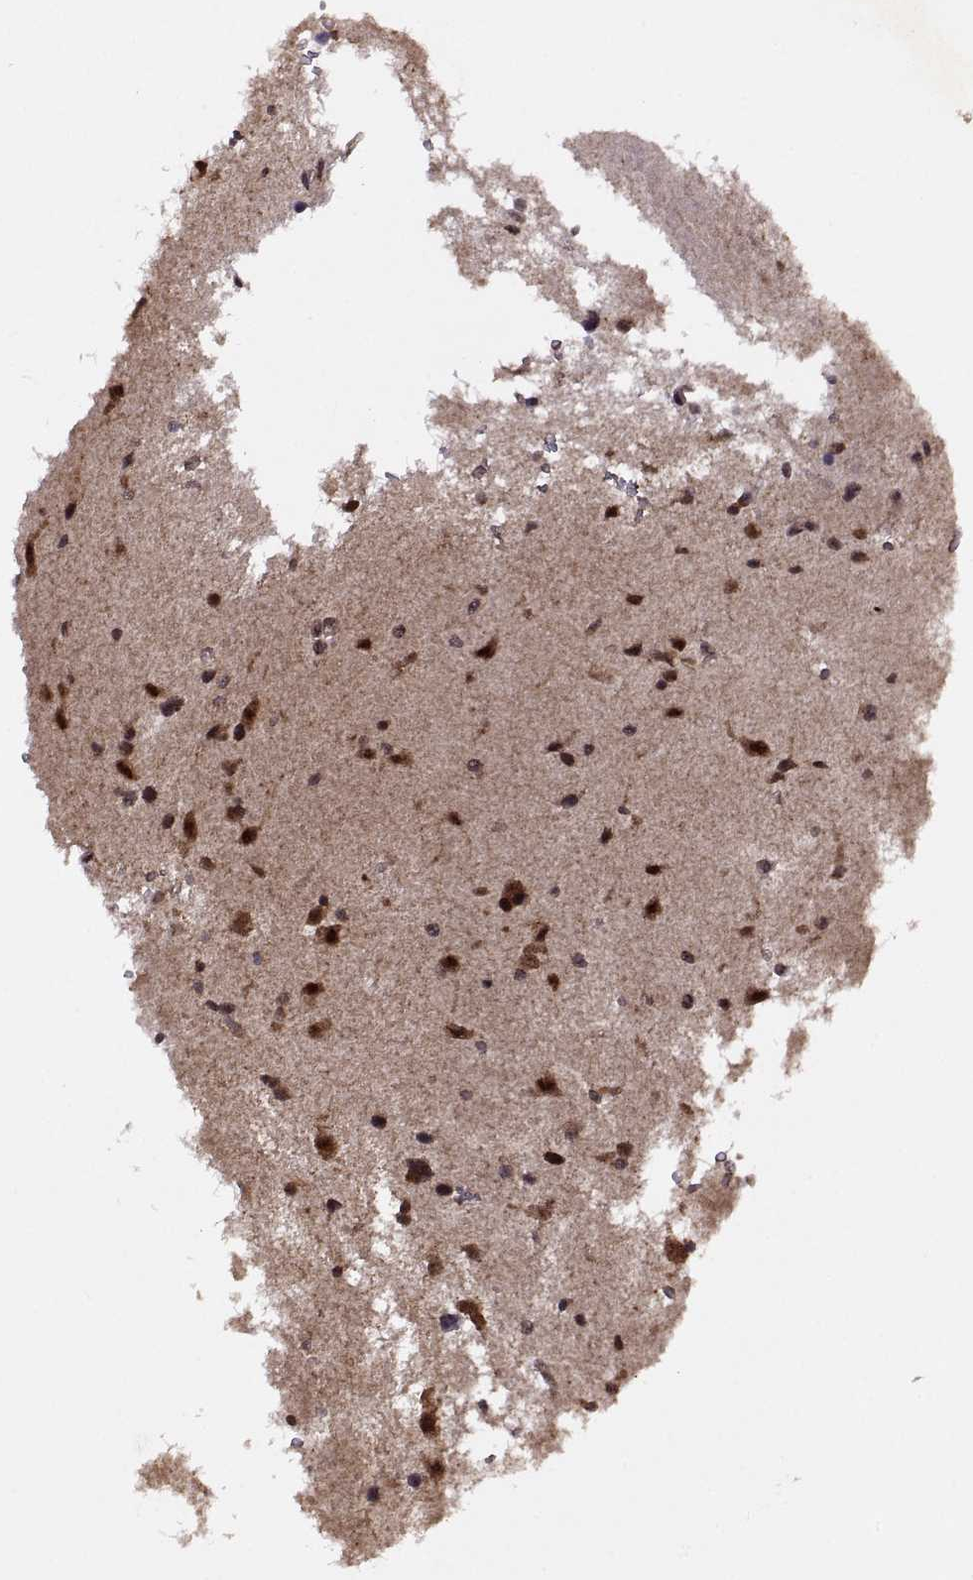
{"staining": {"intensity": "moderate", "quantity": ">75%", "location": "cytoplasmic/membranous,nuclear"}, "tissue": "glioma", "cell_type": "Tumor cells", "image_type": "cancer", "snomed": [{"axis": "morphology", "description": "Glioma, malignant, Low grade"}, {"axis": "topography", "description": "Brain"}], "caption": "Immunohistochemical staining of glioma reveals moderate cytoplasmic/membranous and nuclear protein positivity in about >75% of tumor cells.", "gene": "PTOV1", "patient": {"sex": "female", "age": 32}}